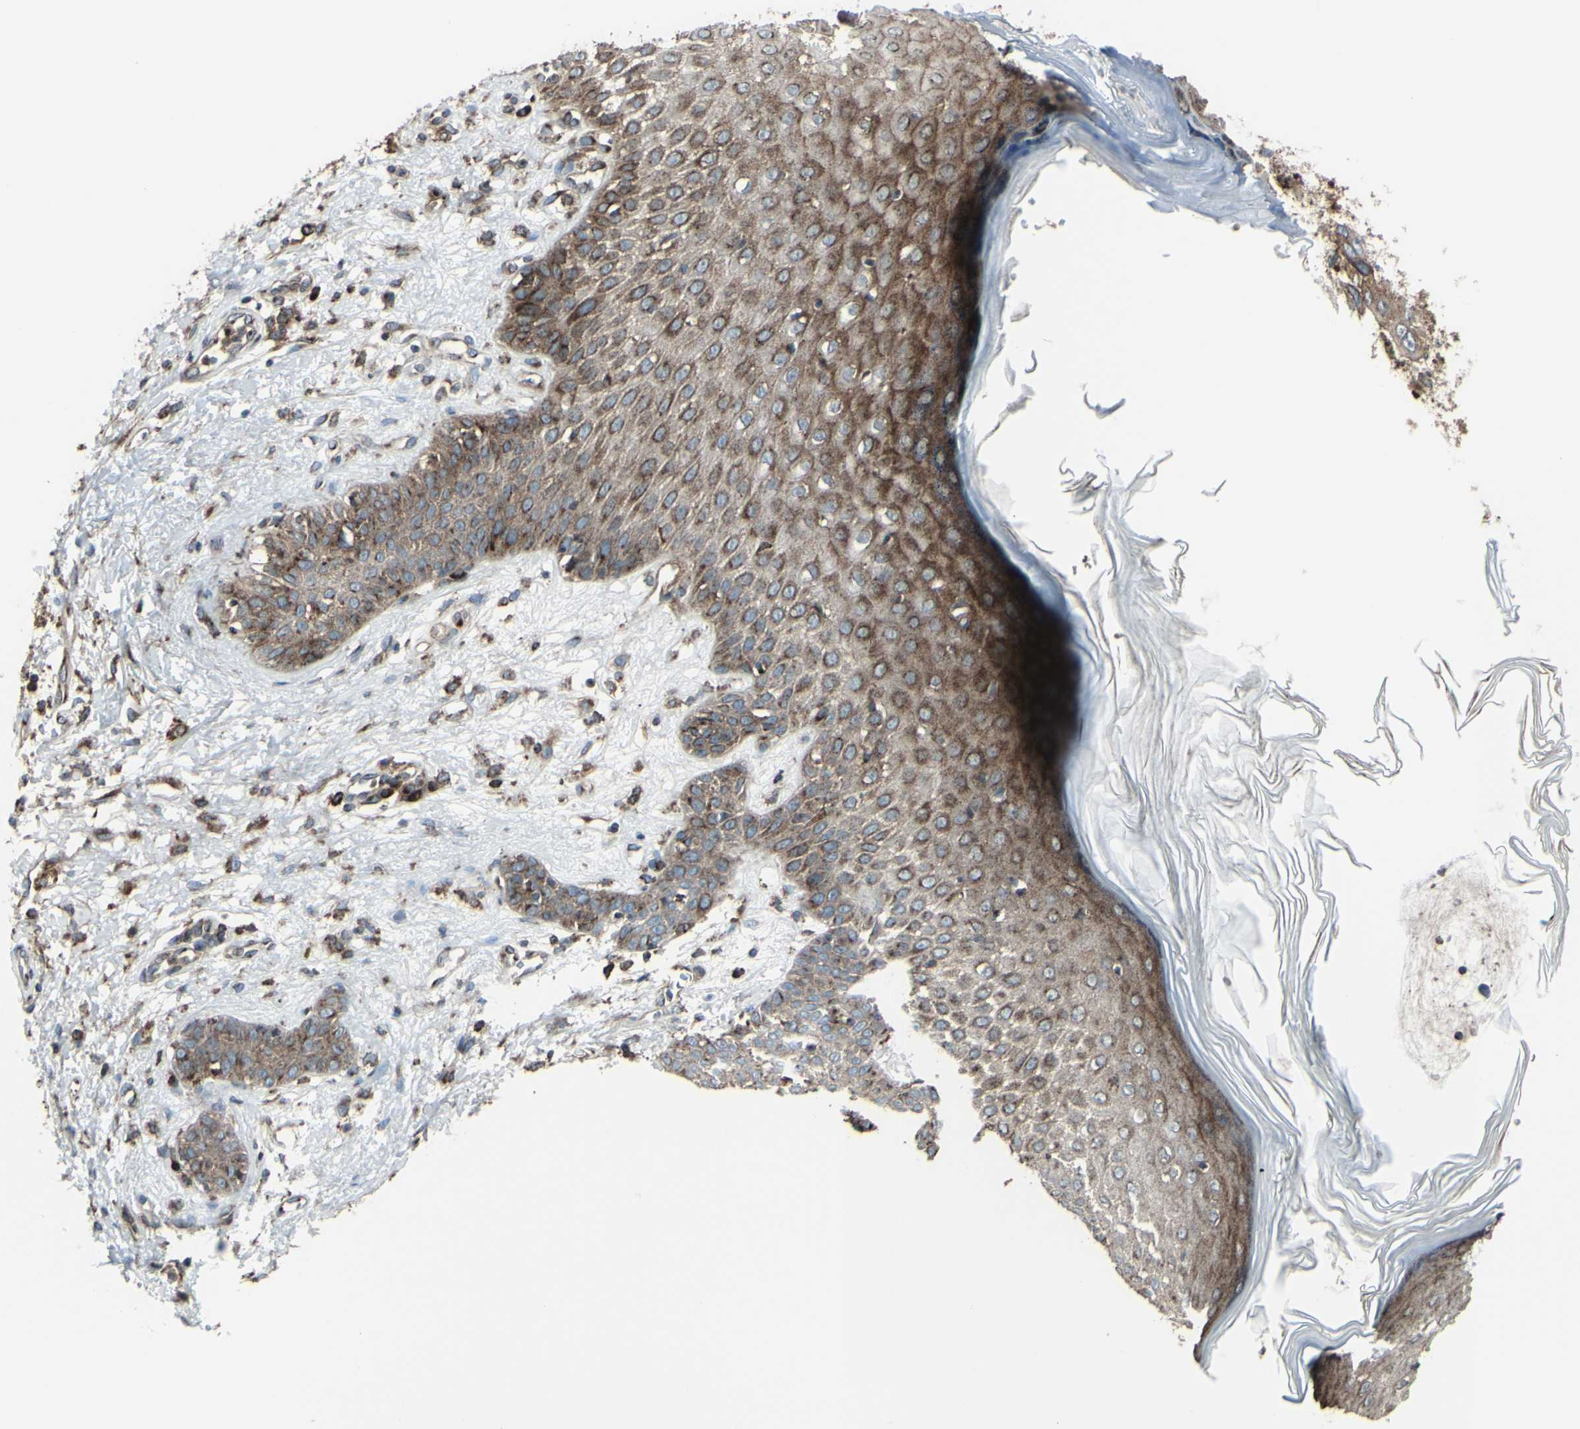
{"staining": {"intensity": "moderate", "quantity": ">75%", "location": "cytoplasmic/membranous"}, "tissue": "skin cancer", "cell_type": "Tumor cells", "image_type": "cancer", "snomed": [{"axis": "morphology", "description": "Squamous cell carcinoma, NOS"}, {"axis": "topography", "description": "Skin"}], "caption": "A photomicrograph of human skin cancer stained for a protein shows moderate cytoplasmic/membranous brown staining in tumor cells.", "gene": "NAPA", "patient": {"sex": "female", "age": 78}}